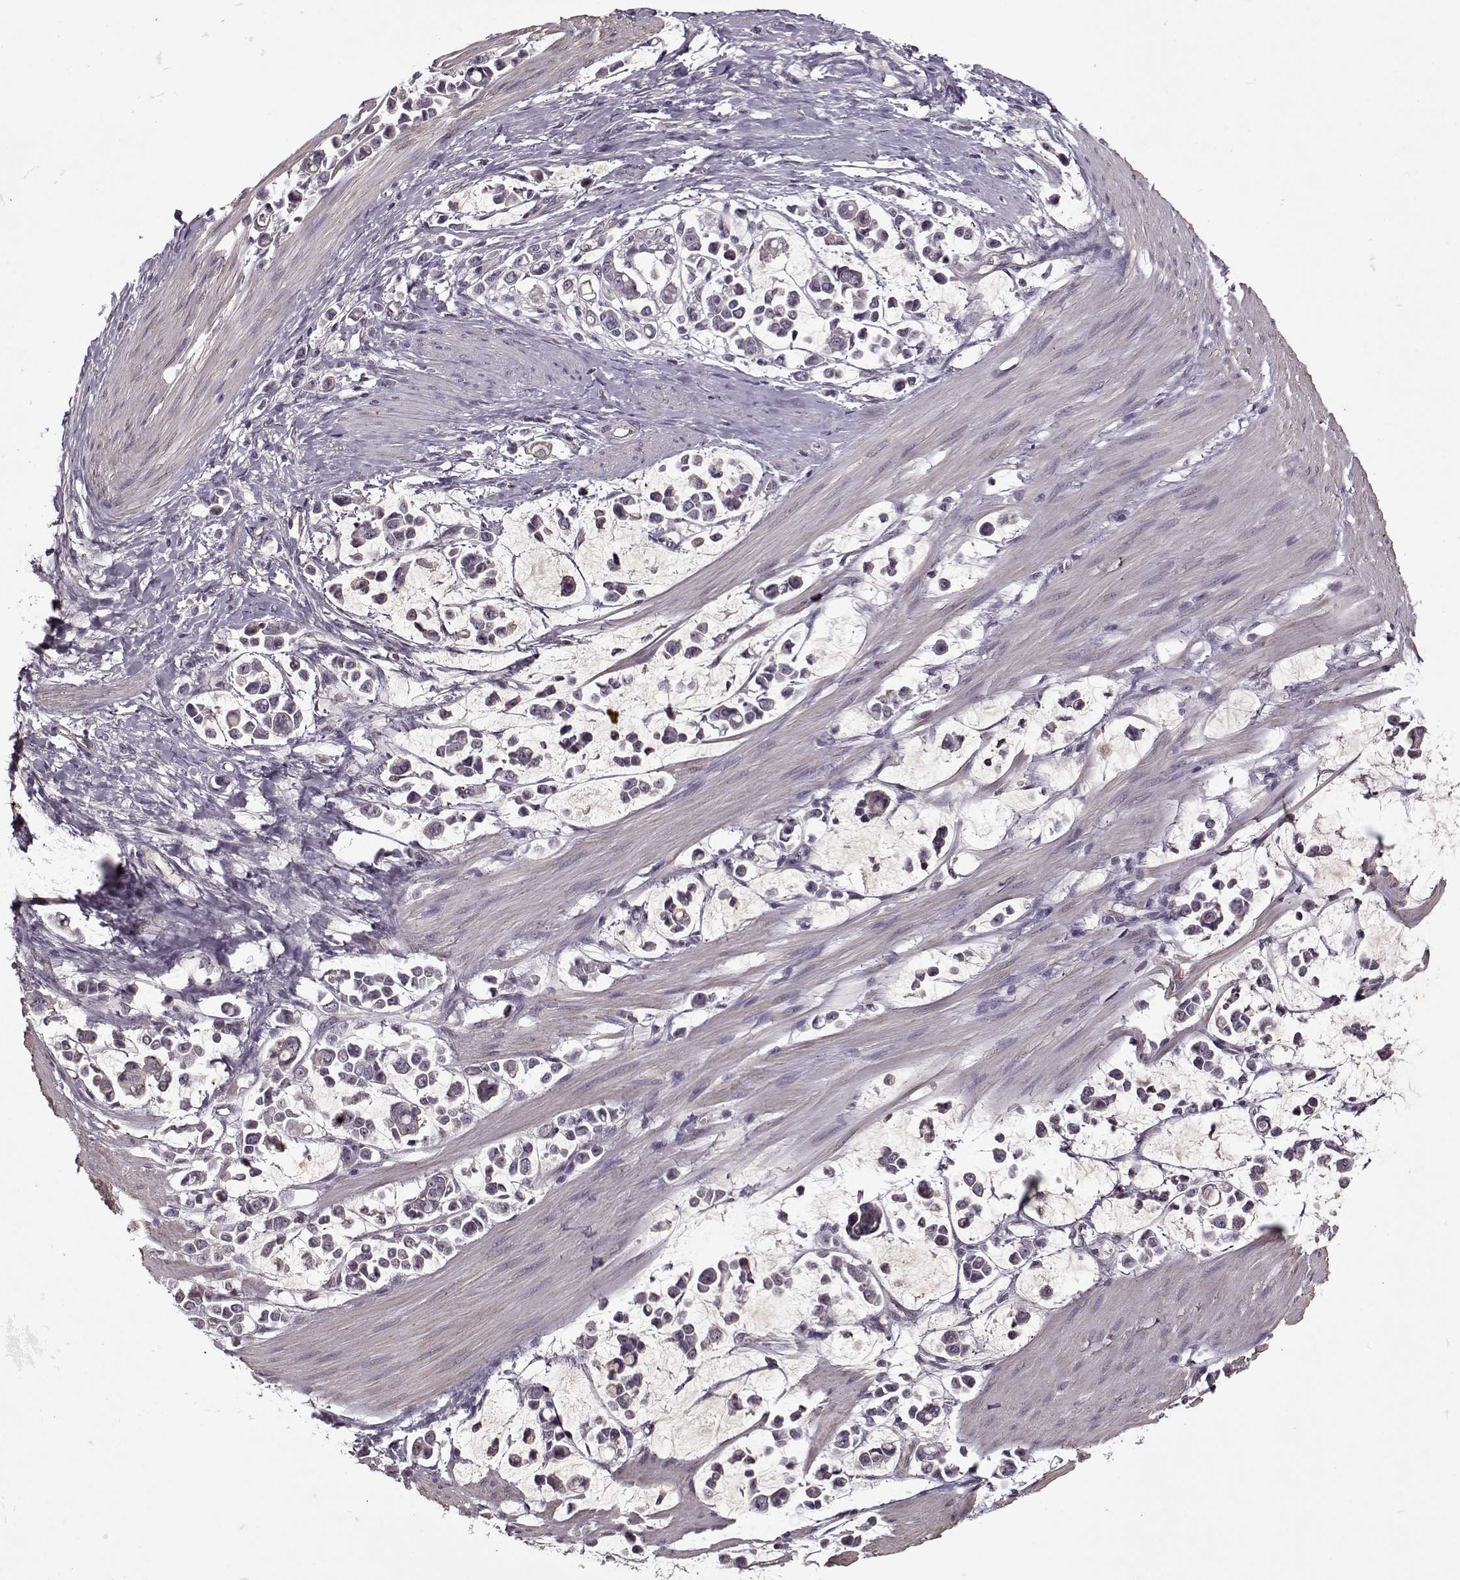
{"staining": {"intensity": "negative", "quantity": "none", "location": "none"}, "tissue": "stomach cancer", "cell_type": "Tumor cells", "image_type": "cancer", "snomed": [{"axis": "morphology", "description": "Adenocarcinoma, NOS"}, {"axis": "topography", "description": "Stomach"}], "caption": "Immunohistochemistry (IHC) micrograph of neoplastic tissue: human stomach adenocarcinoma stained with DAB (3,3'-diaminobenzidine) demonstrates no significant protein staining in tumor cells. (IHC, brightfield microscopy, high magnification).", "gene": "KRT9", "patient": {"sex": "male", "age": 82}}